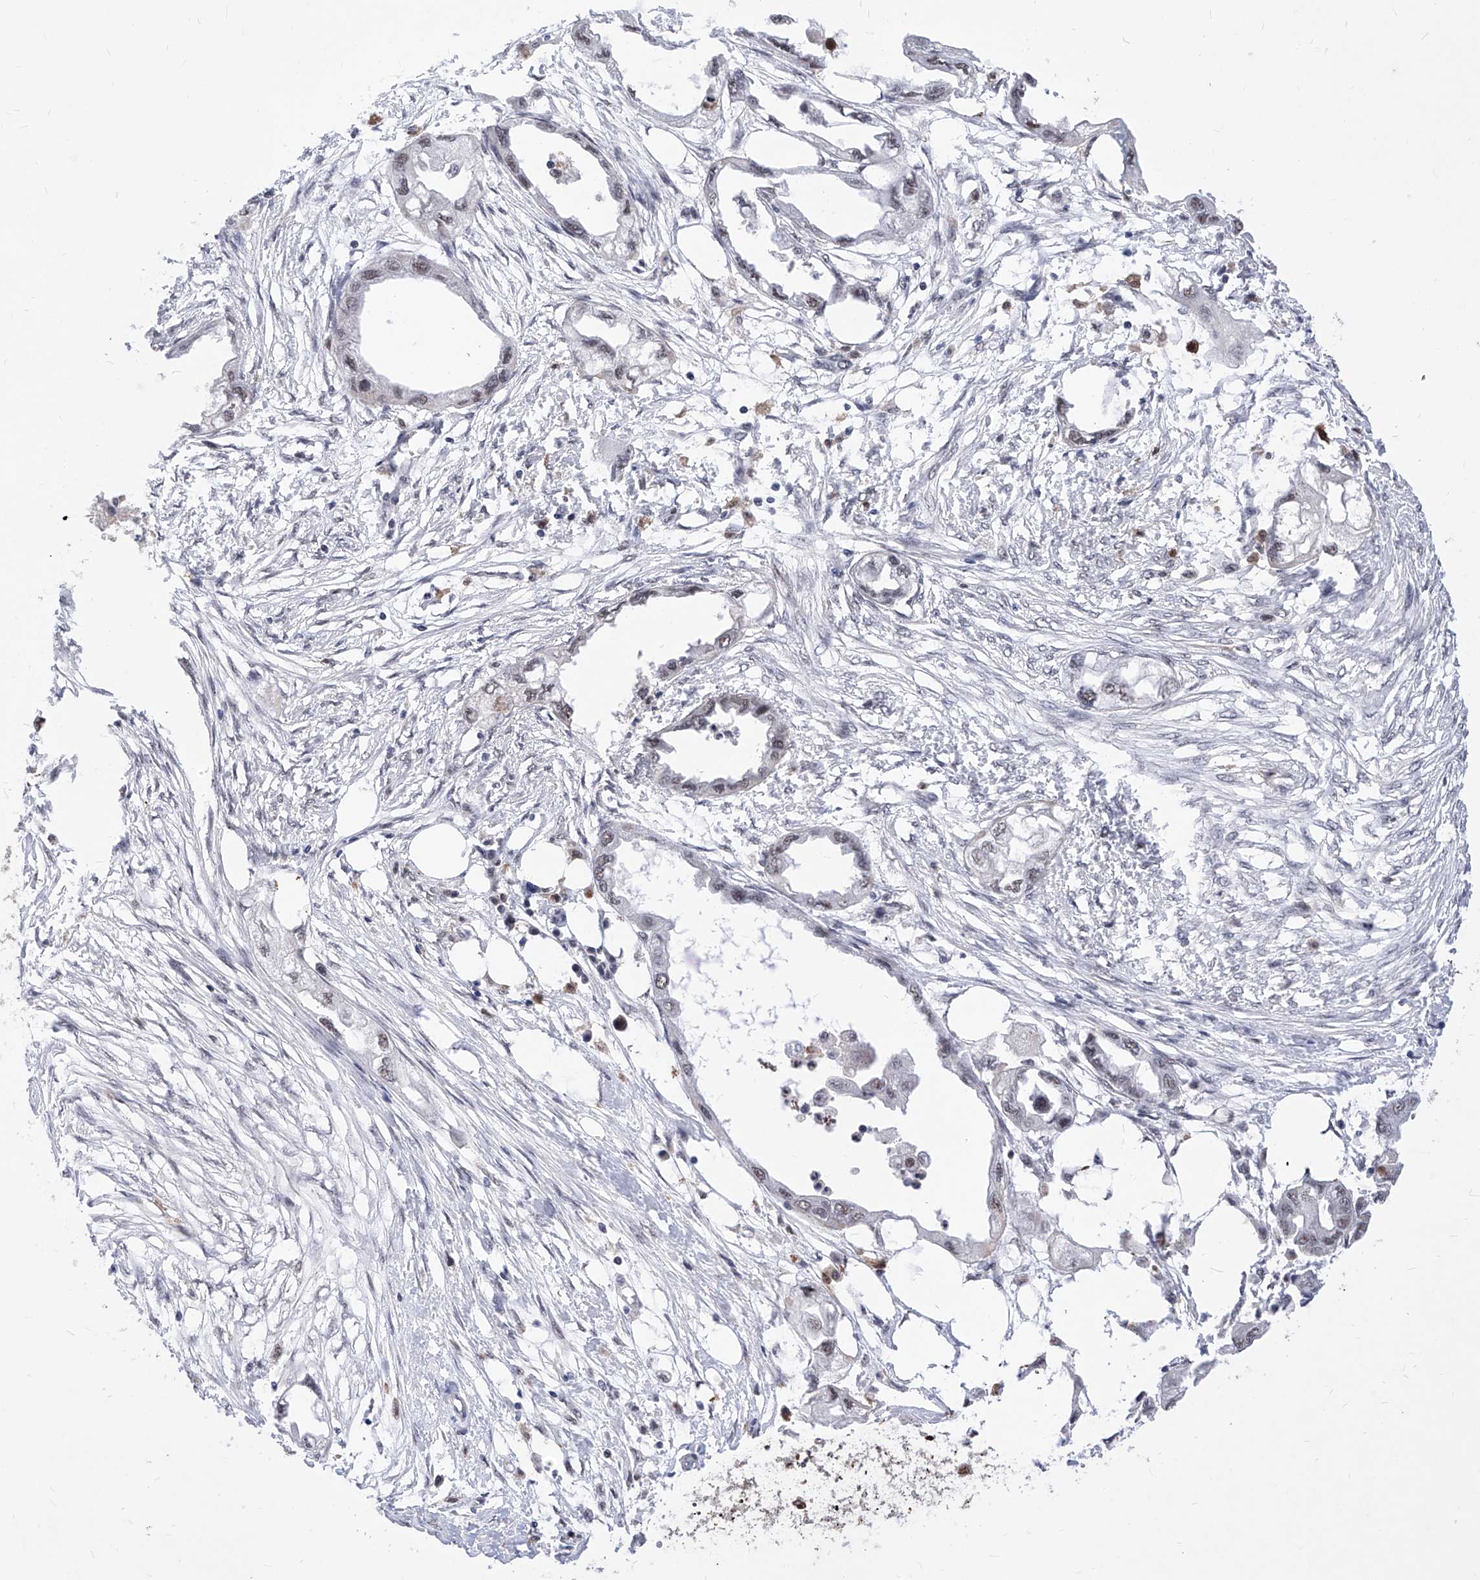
{"staining": {"intensity": "weak", "quantity": "<25%", "location": "nuclear"}, "tissue": "endometrial cancer", "cell_type": "Tumor cells", "image_type": "cancer", "snomed": [{"axis": "morphology", "description": "Adenocarcinoma, NOS"}, {"axis": "morphology", "description": "Adenocarcinoma, metastatic, NOS"}, {"axis": "topography", "description": "Adipose tissue"}, {"axis": "topography", "description": "Endometrium"}], "caption": "Human endometrial metastatic adenocarcinoma stained for a protein using IHC displays no positivity in tumor cells.", "gene": "PHF5A", "patient": {"sex": "female", "age": 67}}